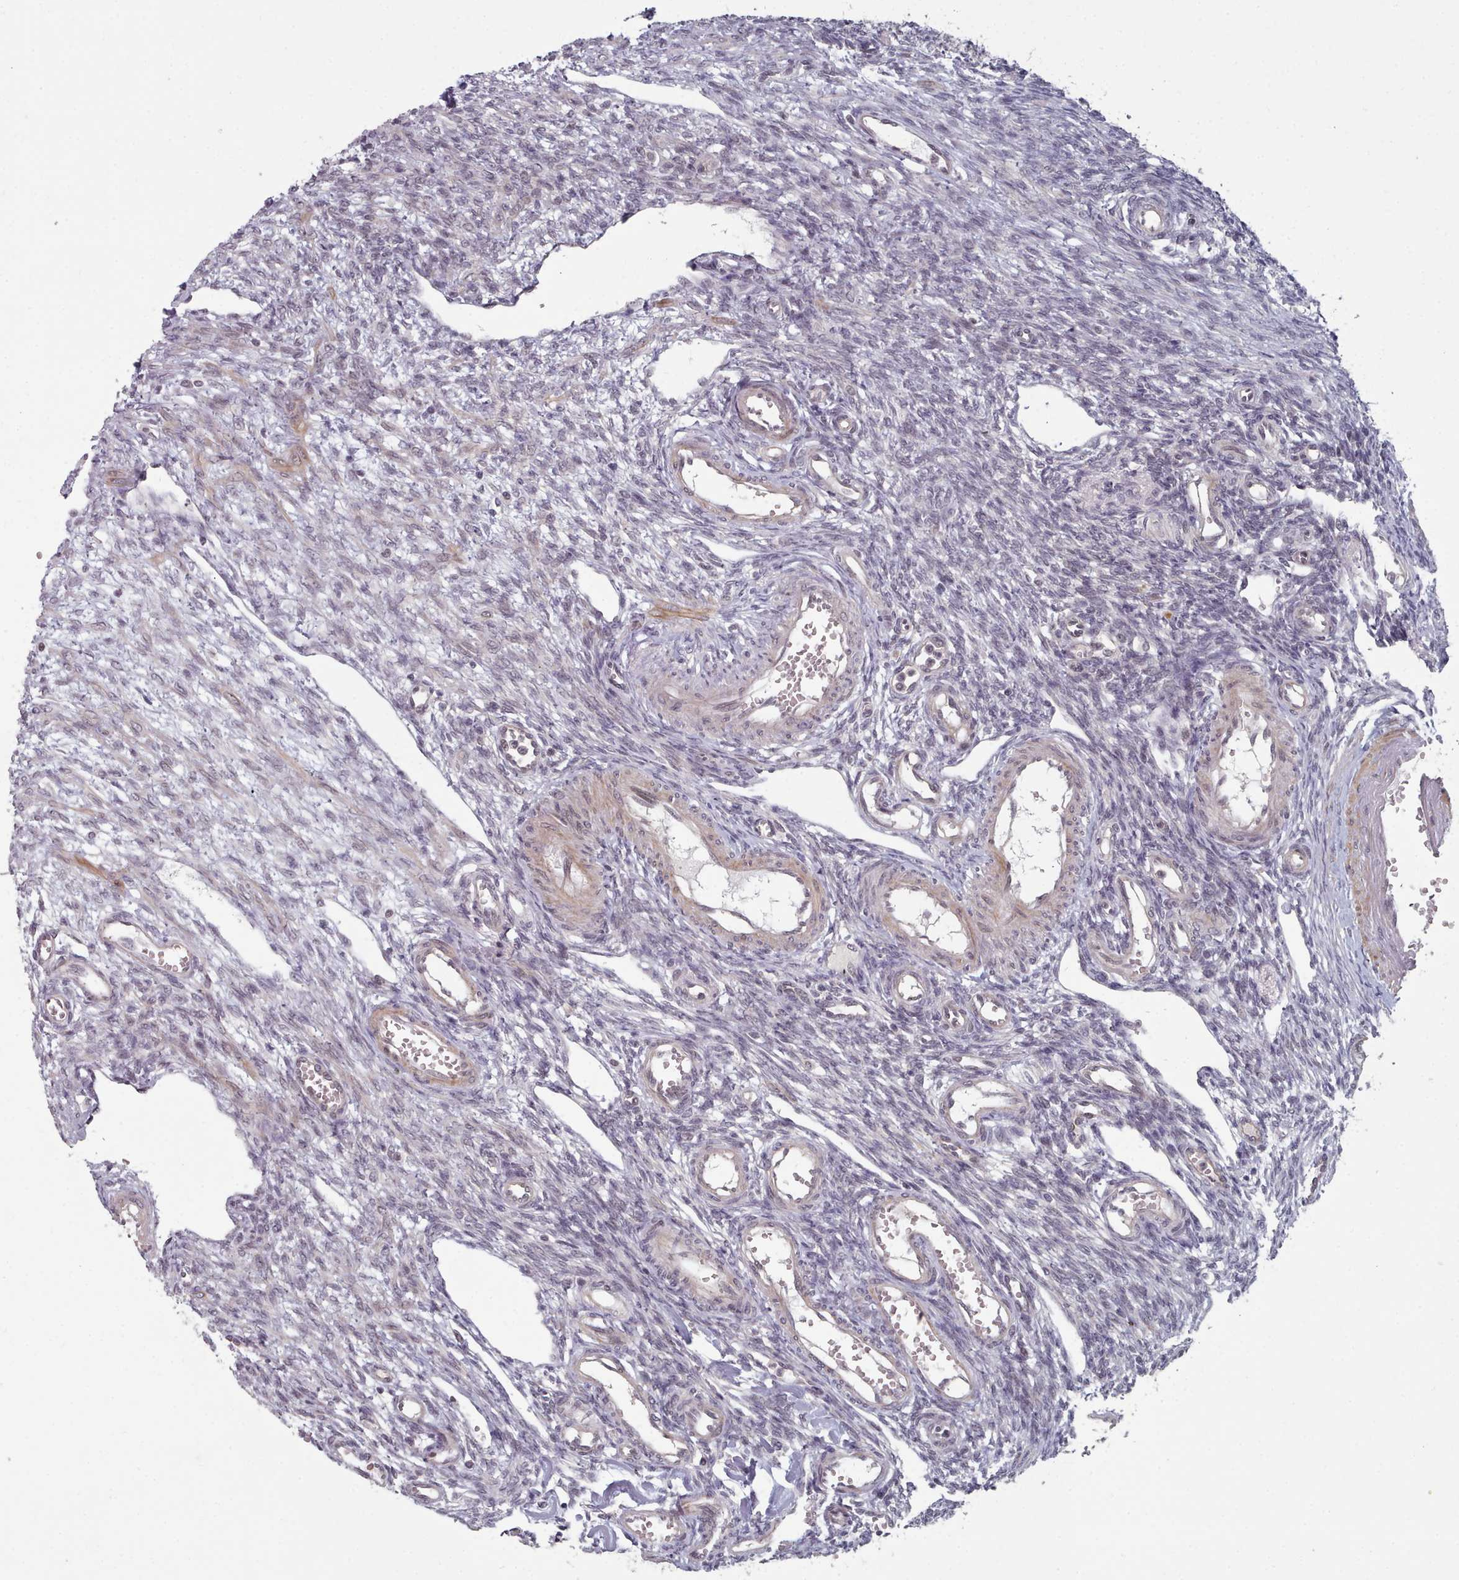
{"staining": {"intensity": "weak", "quantity": "25%-75%", "location": "nuclear"}, "tissue": "ovary", "cell_type": "Follicle cells", "image_type": "normal", "snomed": [{"axis": "morphology", "description": "Normal tissue, NOS"}, {"axis": "morphology", "description": "Cyst, NOS"}, {"axis": "topography", "description": "Ovary"}], "caption": "A low amount of weak nuclear staining is seen in about 25%-75% of follicle cells in normal ovary.", "gene": "HYAL3", "patient": {"sex": "female", "age": 33}}